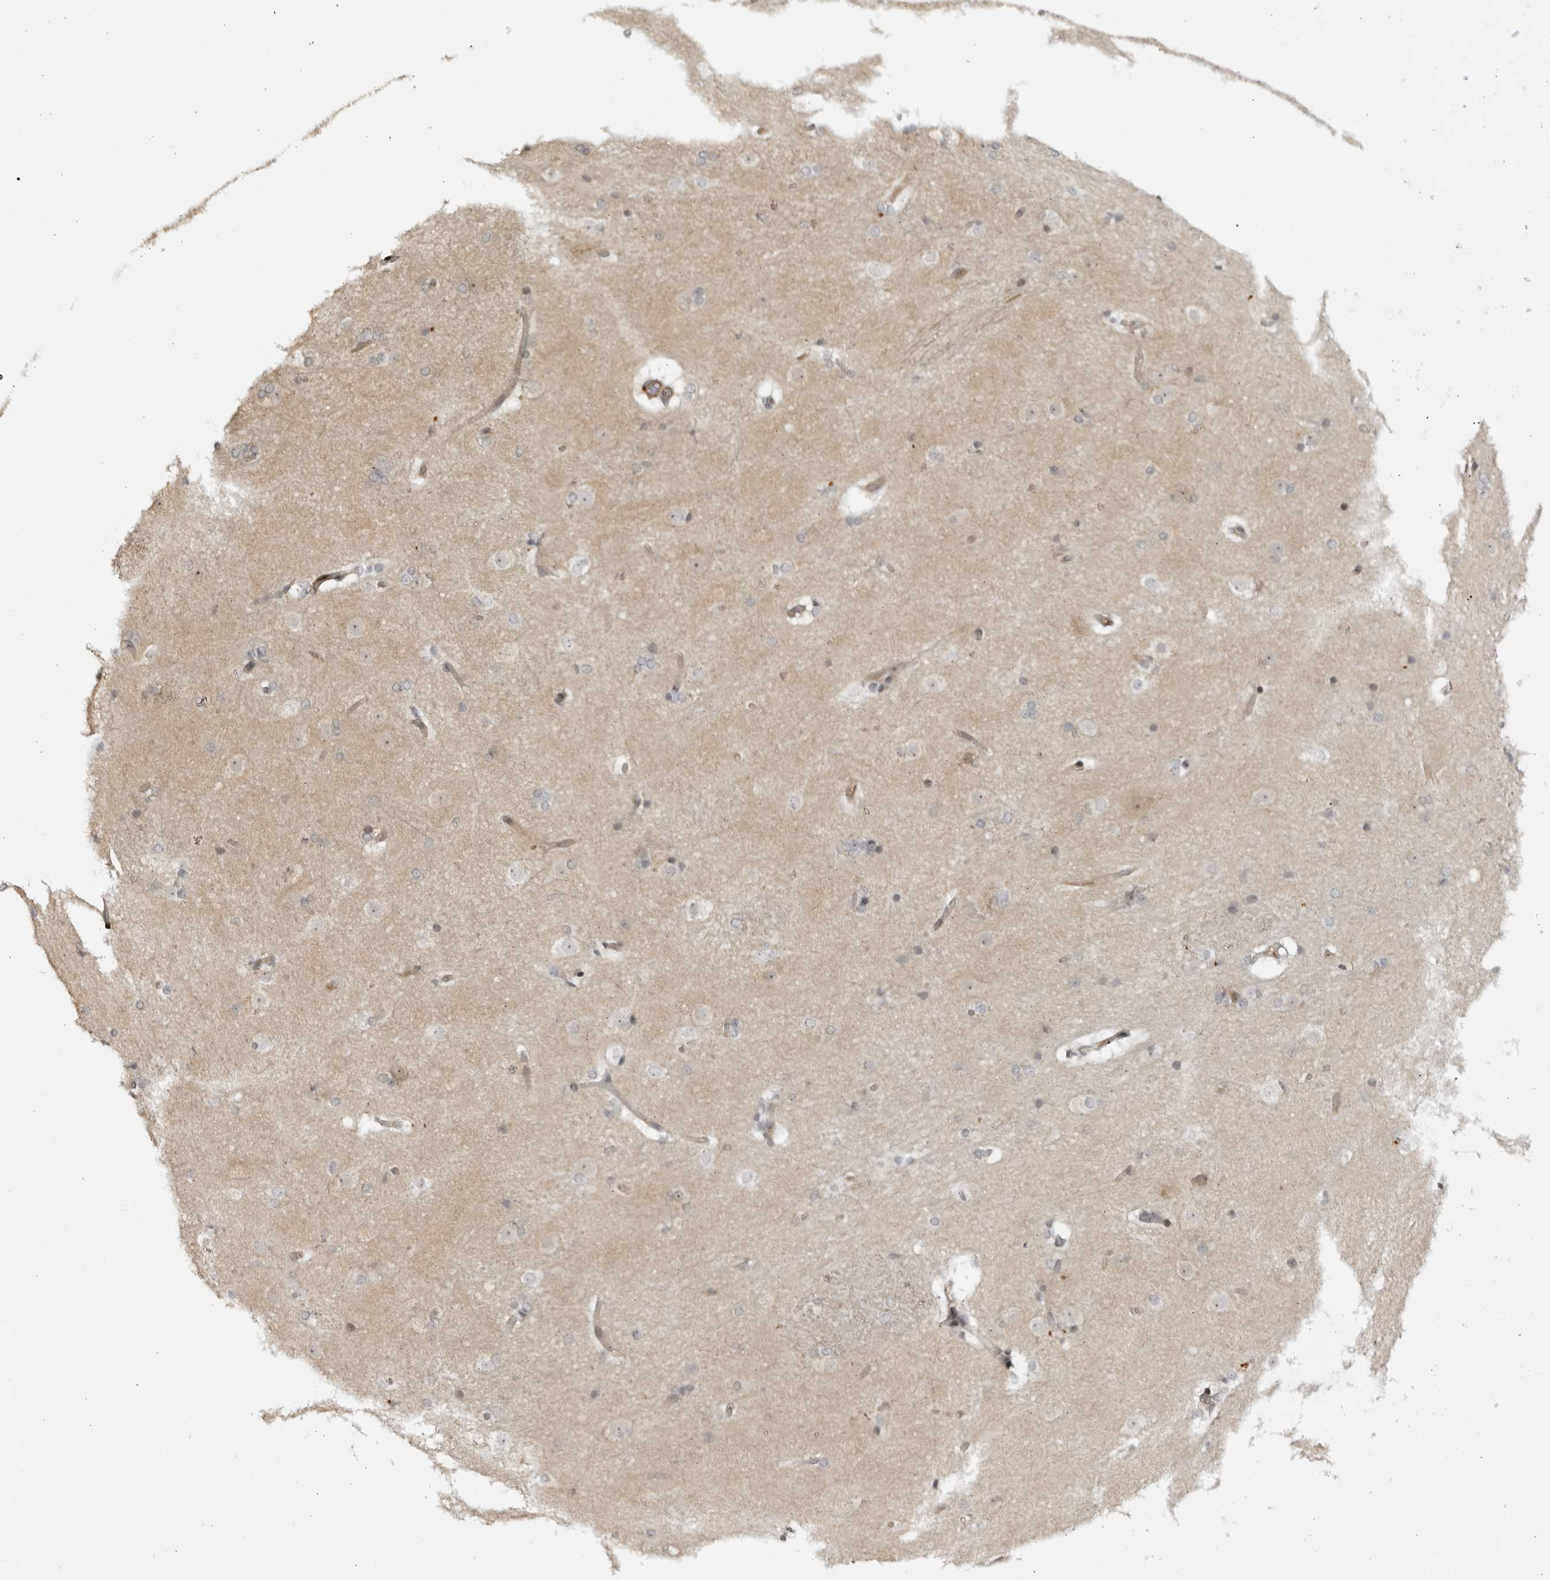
{"staining": {"intensity": "negative", "quantity": "none", "location": "none"}, "tissue": "caudate", "cell_type": "Glial cells", "image_type": "normal", "snomed": [{"axis": "morphology", "description": "Normal tissue, NOS"}, {"axis": "topography", "description": "Lateral ventricle wall"}], "caption": "IHC micrograph of benign human caudate stained for a protein (brown), which demonstrates no positivity in glial cells.", "gene": "DTL", "patient": {"sex": "female", "age": 19}}